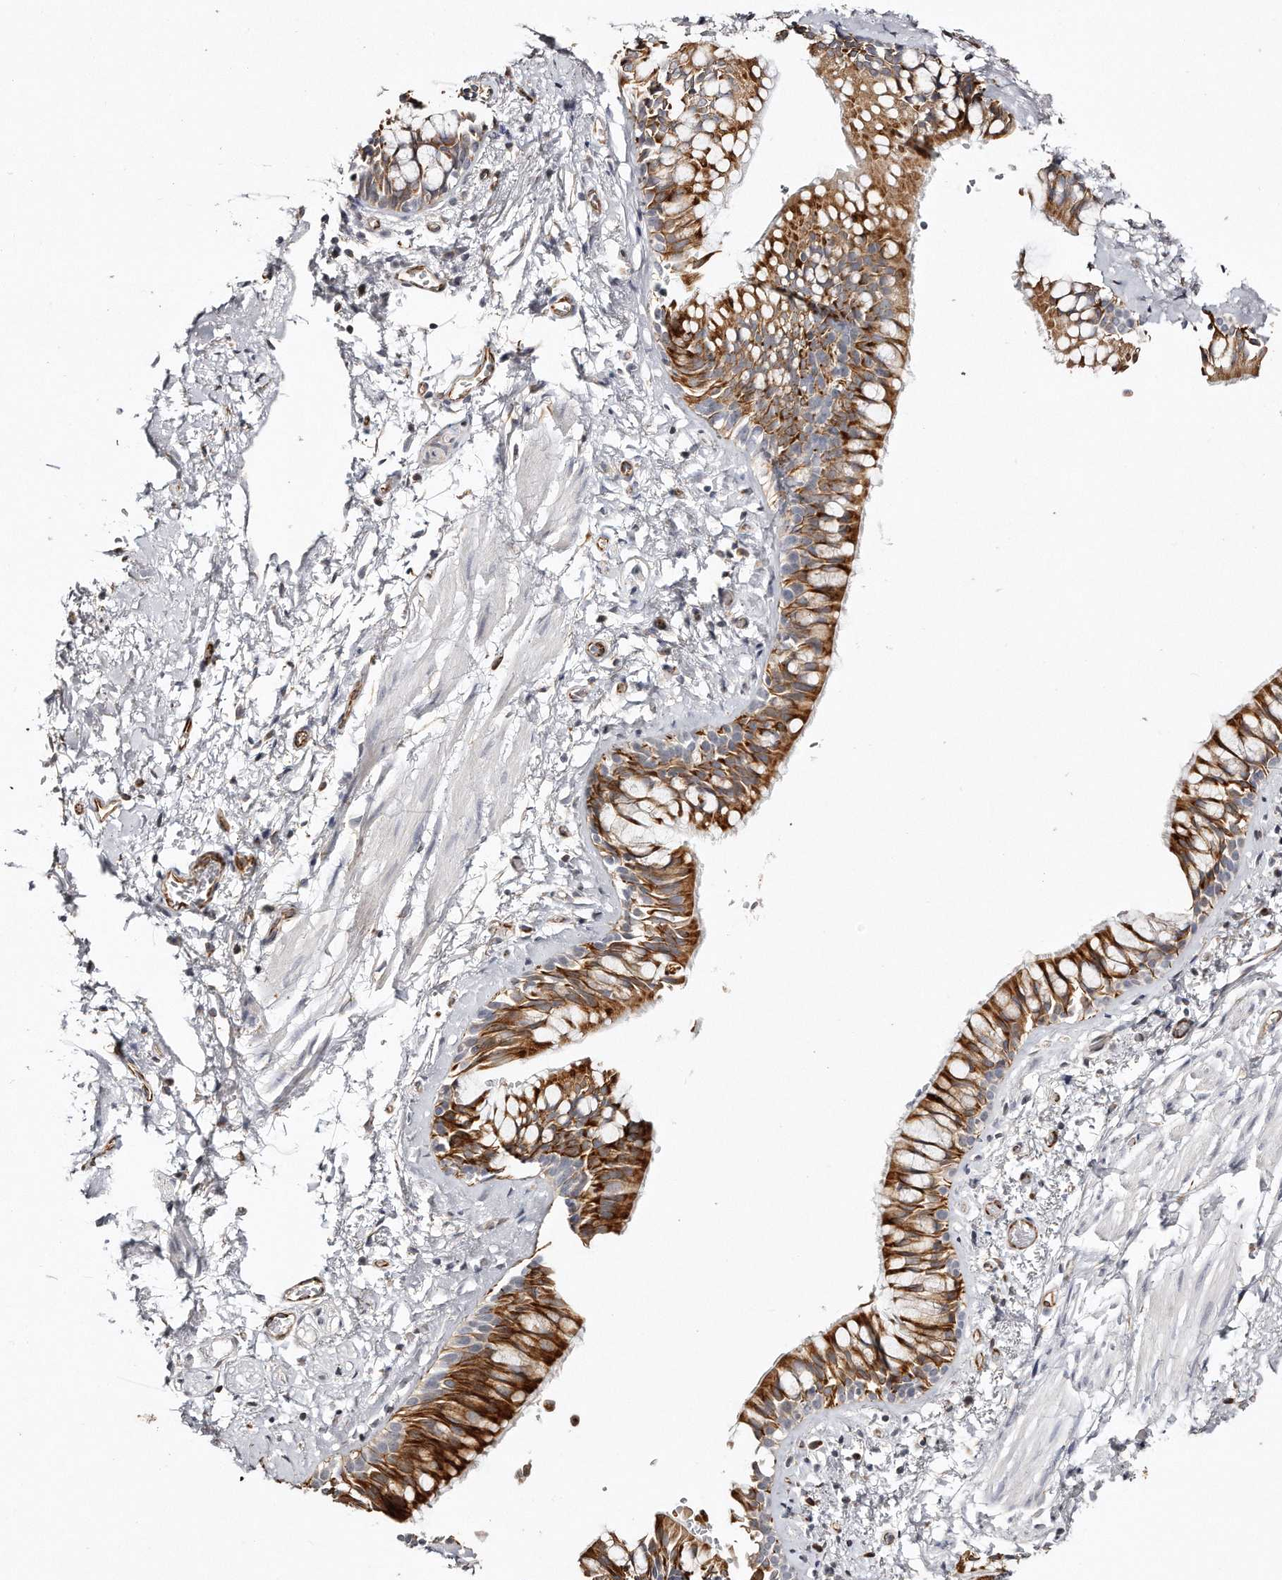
{"staining": {"intensity": "strong", "quantity": ">75%", "location": "cytoplasmic/membranous"}, "tissue": "bronchus", "cell_type": "Respiratory epithelial cells", "image_type": "normal", "snomed": [{"axis": "morphology", "description": "Normal tissue, NOS"}, {"axis": "morphology", "description": "Inflammation, NOS"}, {"axis": "topography", "description": "Cartilage tissue"}, {"axis": "topography", "description": "Bronchus"}, {"axis": "topography", "description": "Lung"}], "caption": "An image of bronchus stained for a protein demonstrates strong cytoplasmic/membranous brown staining in respiratory epithelial cells. (IHC, brightfield microscopy, high magnification).", "gene": "ZYG11A", "patient": {"sex": "female", "age": 64}}